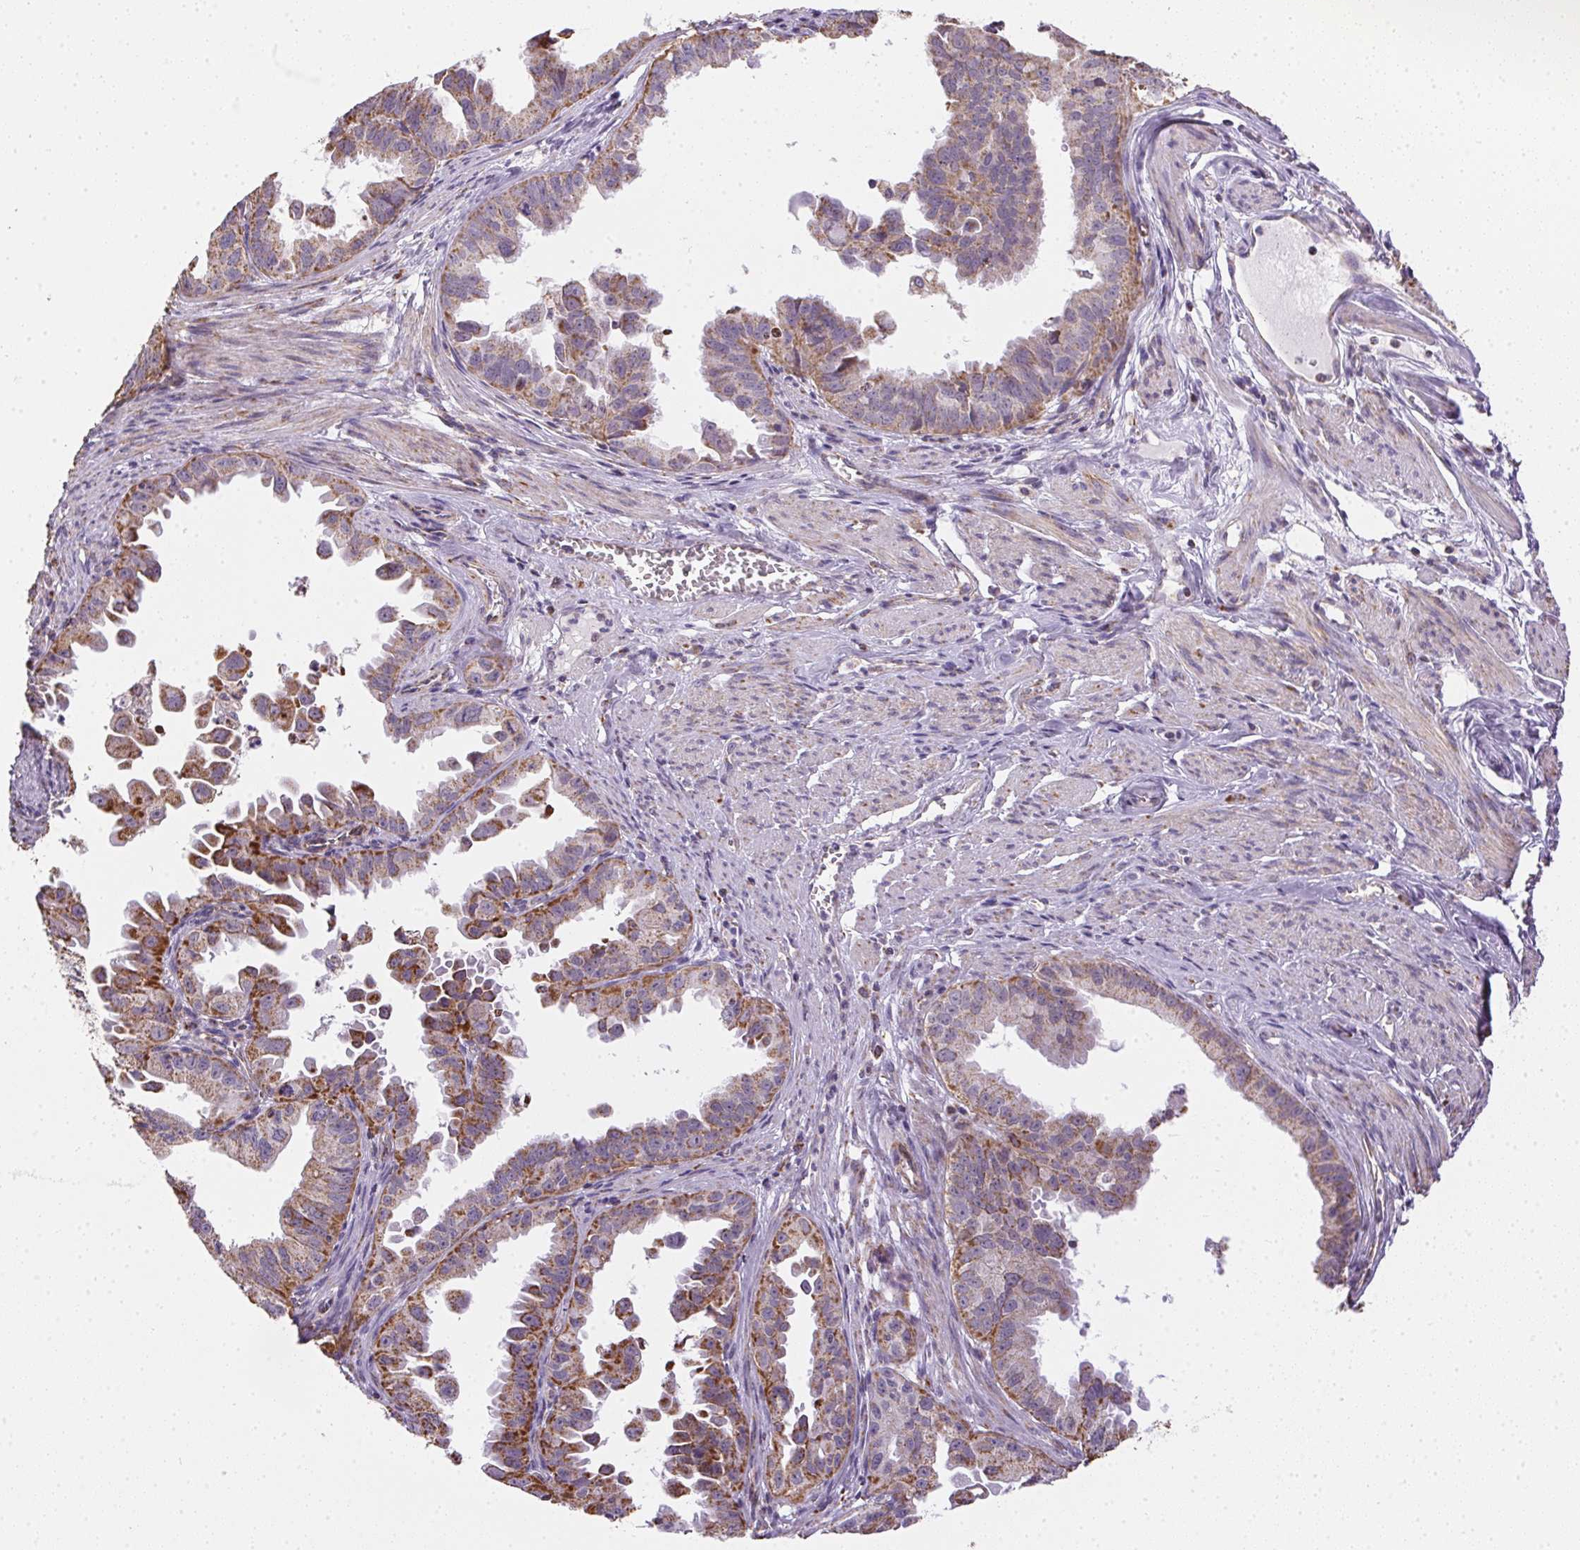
{"staining": {"intensity": "moderate", "quantity": ">75%", "location": "cytoplasmic/membranous"}, "tissue": "ovarian cancer", "cell_type": "Tumor cells", "image_type": "cancer", "snomed": [{"axis": "morphology", "description": "Carcinoma, endometroid"}, {"axis": "topography", "description": "Ovary"}], "caption": "Ovarian cancer stained with DAB (3,3'-diaminobenzidine) immunohistochemistry shows medium levels of moderate cytoplasmic/membranous positivity in approximately >75% of tumor cells.", "gene": "MAPK11", "patient": {"sex": "female", "age": 85}}